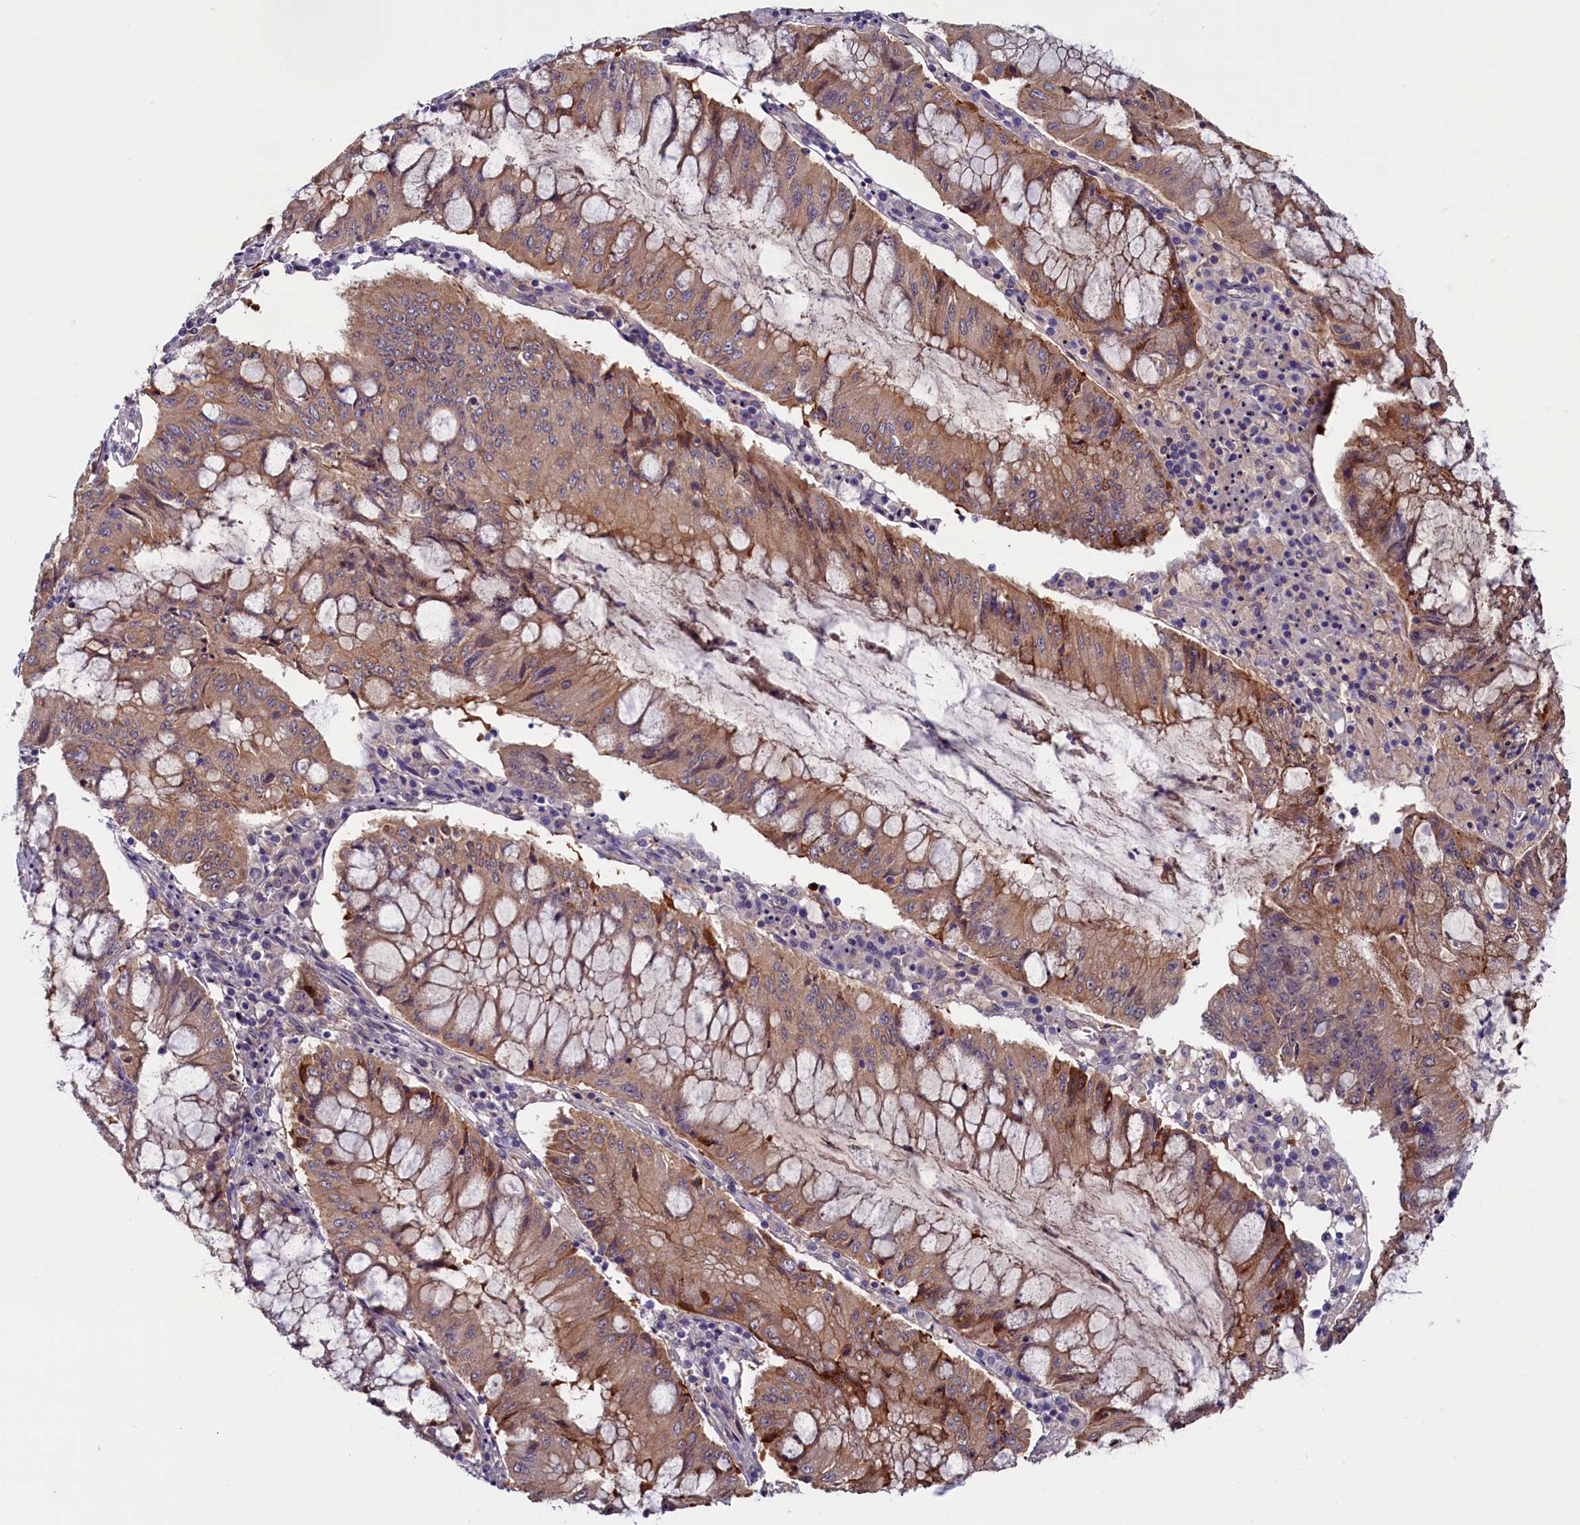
{"staining": {"intensity": "weak", "quantity": ">75%", "location": "cytoplasmic/membranous"}, "tissue": "pancreatic cancer", "cell_type": "Tumor cells", "image_type": "cancer", "snomed": [{"axis": "morphology", "description": "Adenocarcinoma, NOS"}, {"axis": "topography", "description": "Pancreas"}], "caption": "High-magnification brightfield microscopy of pancreatic cancer stained with DAB (3,3'-diaminobenzidine) (brown) and counterstained with hematoxylin (blue). tumor cells exhibit weak cytoplasmic/membranous staining is present in about>75% of cells.", "gene": "CIAPIN1", "patient": {"sex": "female", "age": 50}}